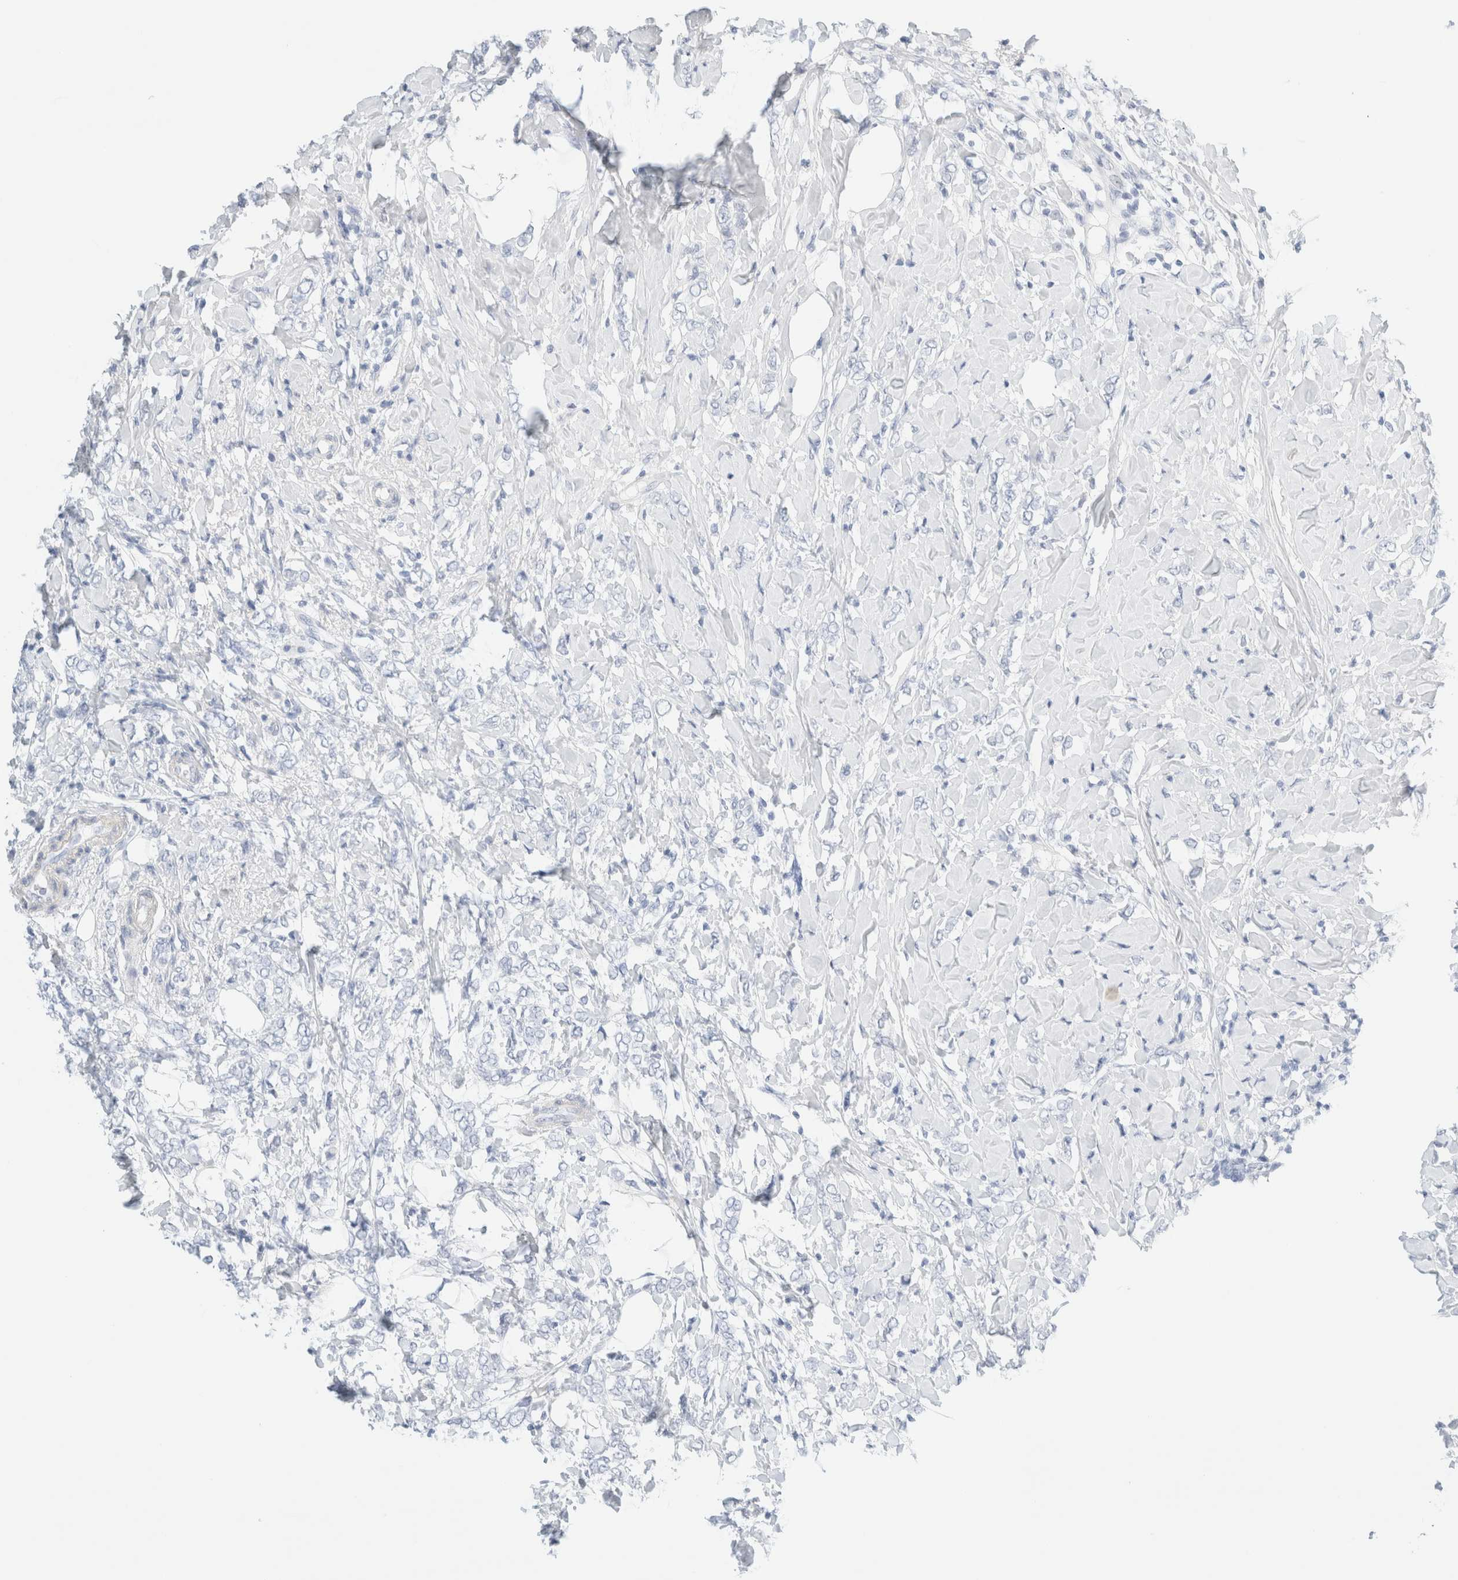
{"staining": {"intensity": "negative", "quantity": "none", "location": "none"}, "tissue": "breast cancer", "cell_type": "Tumor cells", "image_type": "cancer", "snomed": [{"axis": "morphology", "description": "Normal tissue, NOS"}, {"axis": "morphology", "description": "Lobular carcinoma"}, {"axis": "topography", "description": "Breast"}], "caption": "This is a image of IHC staining of breast lobular carcinoma, which shows no positivity in tumor cells. Nuclei are stained in blue.", "gene": "DPYS", "patient": {"sex": "female", "age": 47}}